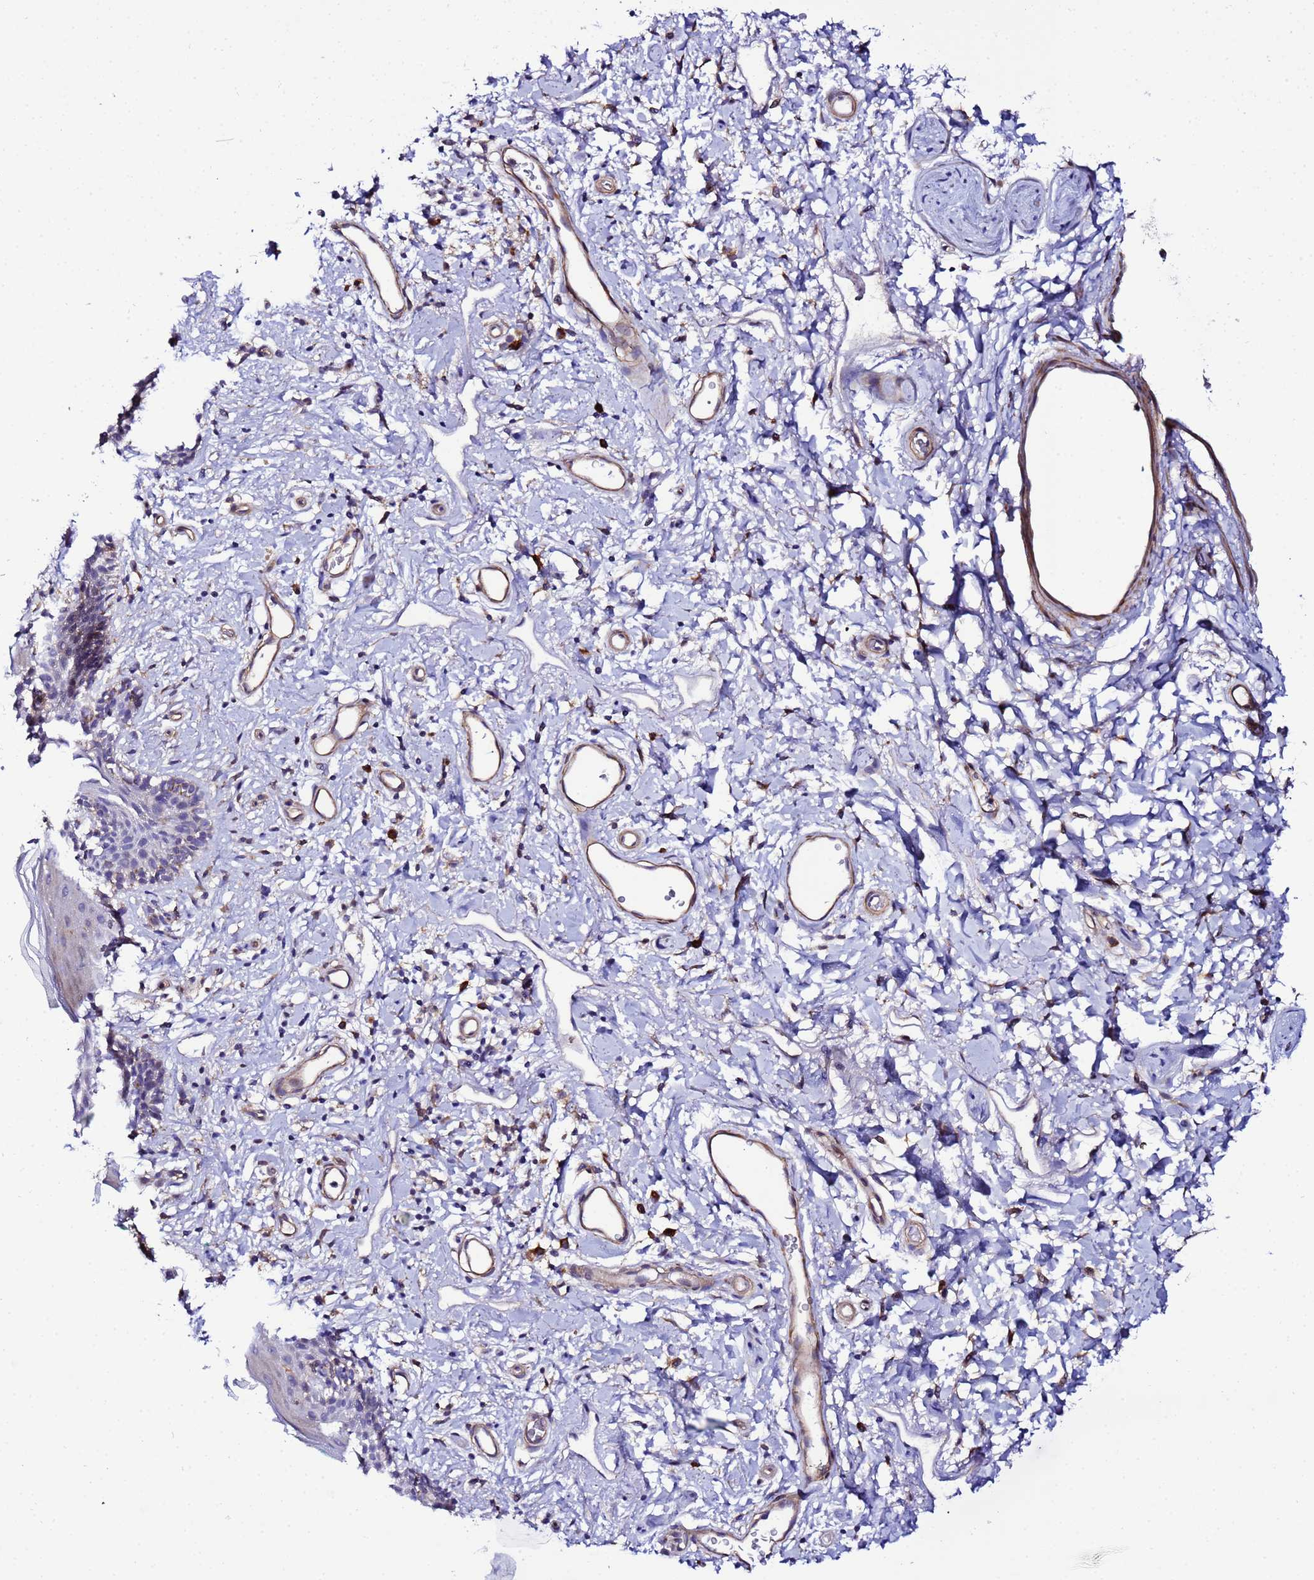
{"staining": {"intensity": "weak", "quantity": "<25%", "location": "cytoplasmic/membranous"}, "tissue": "skin", "cell_type": "Epidermal cells", "image_type": "normal", "snomed": [{"axis": "morphology", "description": "Normal tissue, NOS"}, {"axis": "topography", "description": "Vulva"}], "caption": "The image demonstrates no staining of epidermal cells in benign skin.", "gene": "JRKL", "patient": {"sex": "female", "age": 66}}